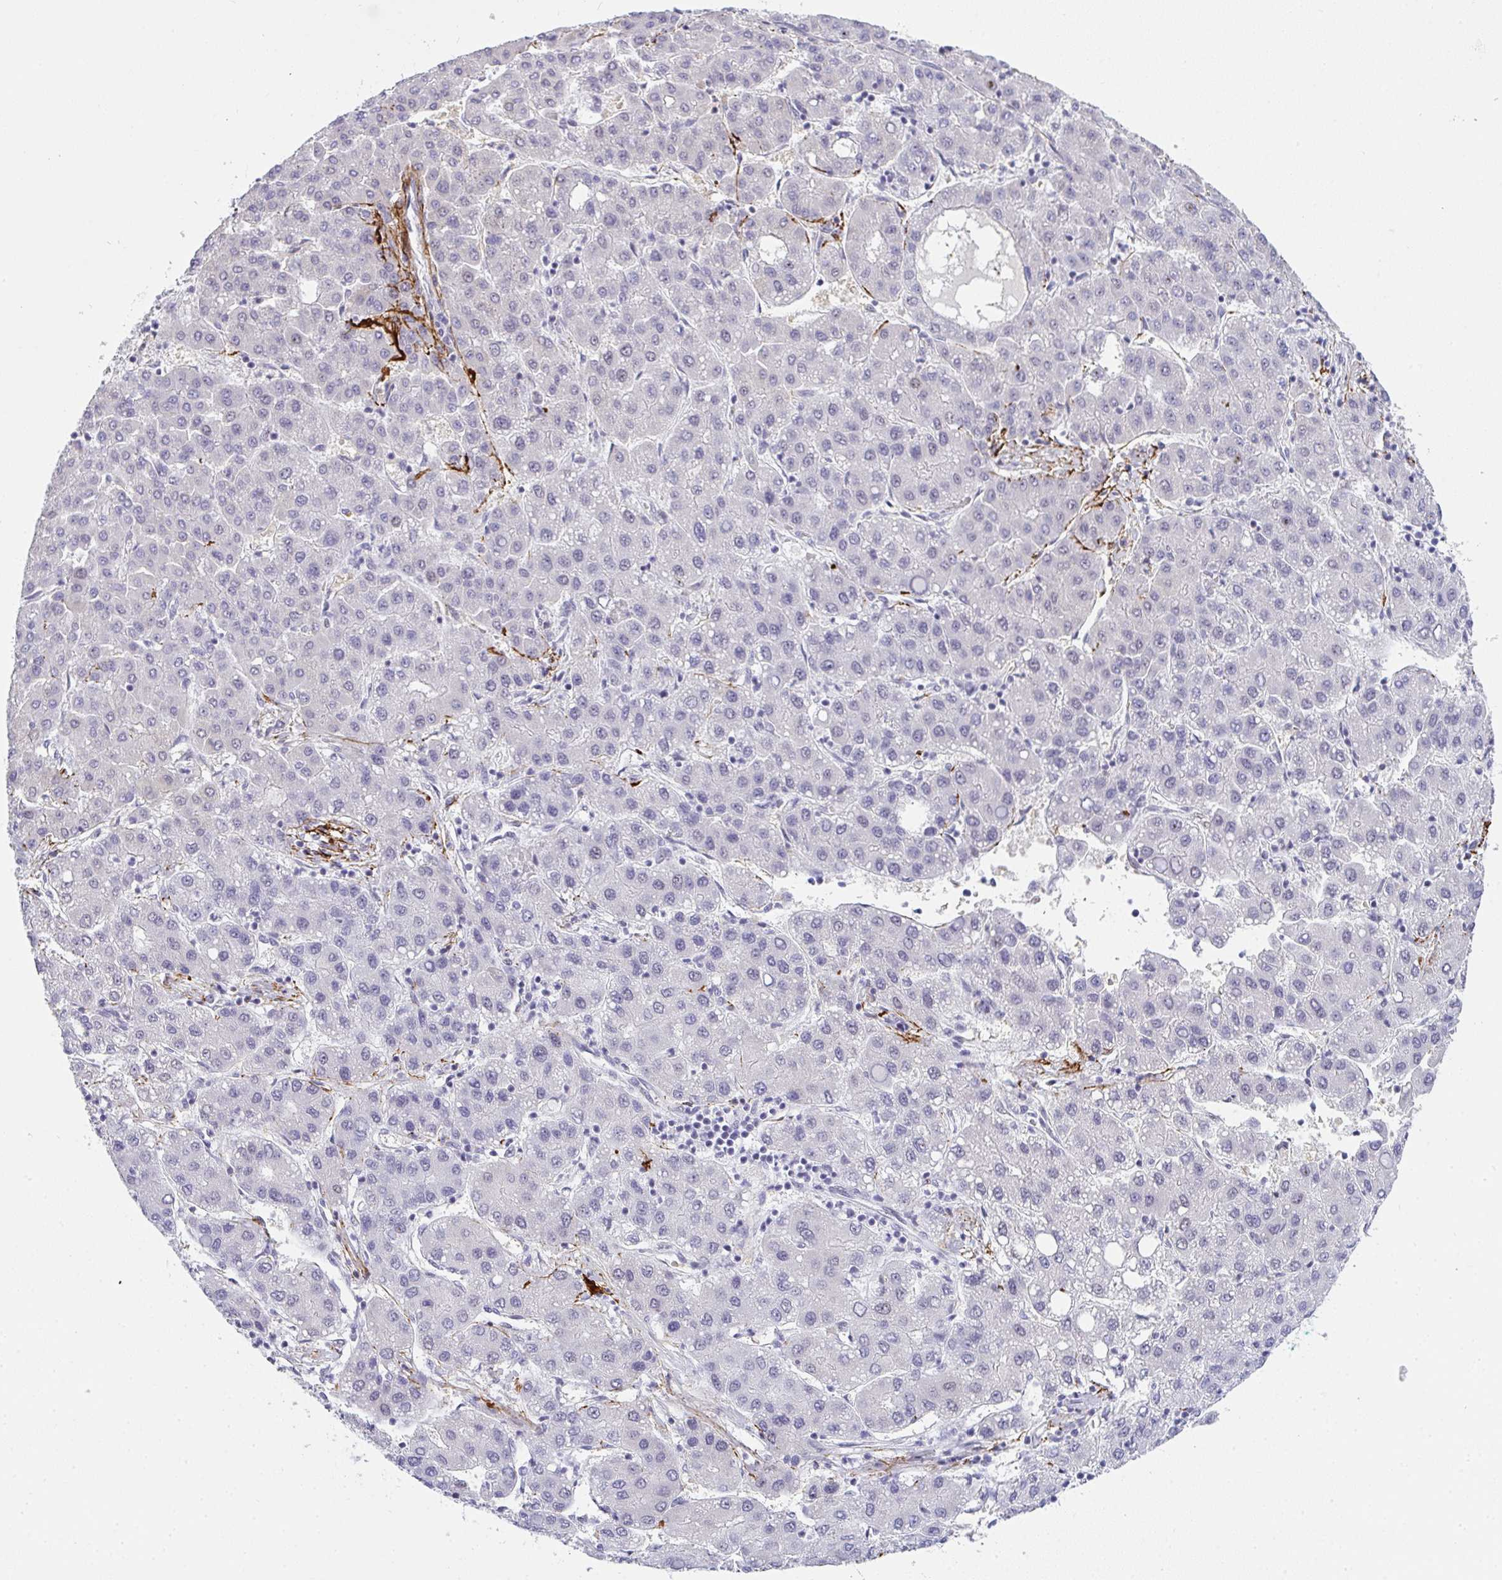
{"staining": {"intensity": "negative", "quantity": "none", "location": "none"}, "tissue": "liver cancer", "cell_type": "Tumor cells", "image_type": "cancer", "snomed": [{"axis": "morphology", "description": "Carcinoma, Hepatocellular, NOS"}, {"axis": "topography", "description": "Liver"}], "caption": "DAB immunohistochemical staining of human liver cancer demonstrates no significant staining in tumor cells. The staining was performed using DAB (3,3'-diaminobenzidine) to visualize the protein expression in brown, while the nuclei were stained in blue with hematoxylin (Magnification: 20x).", "gene": "TNMD", "patient": {"sex": "male", "age": 65}}